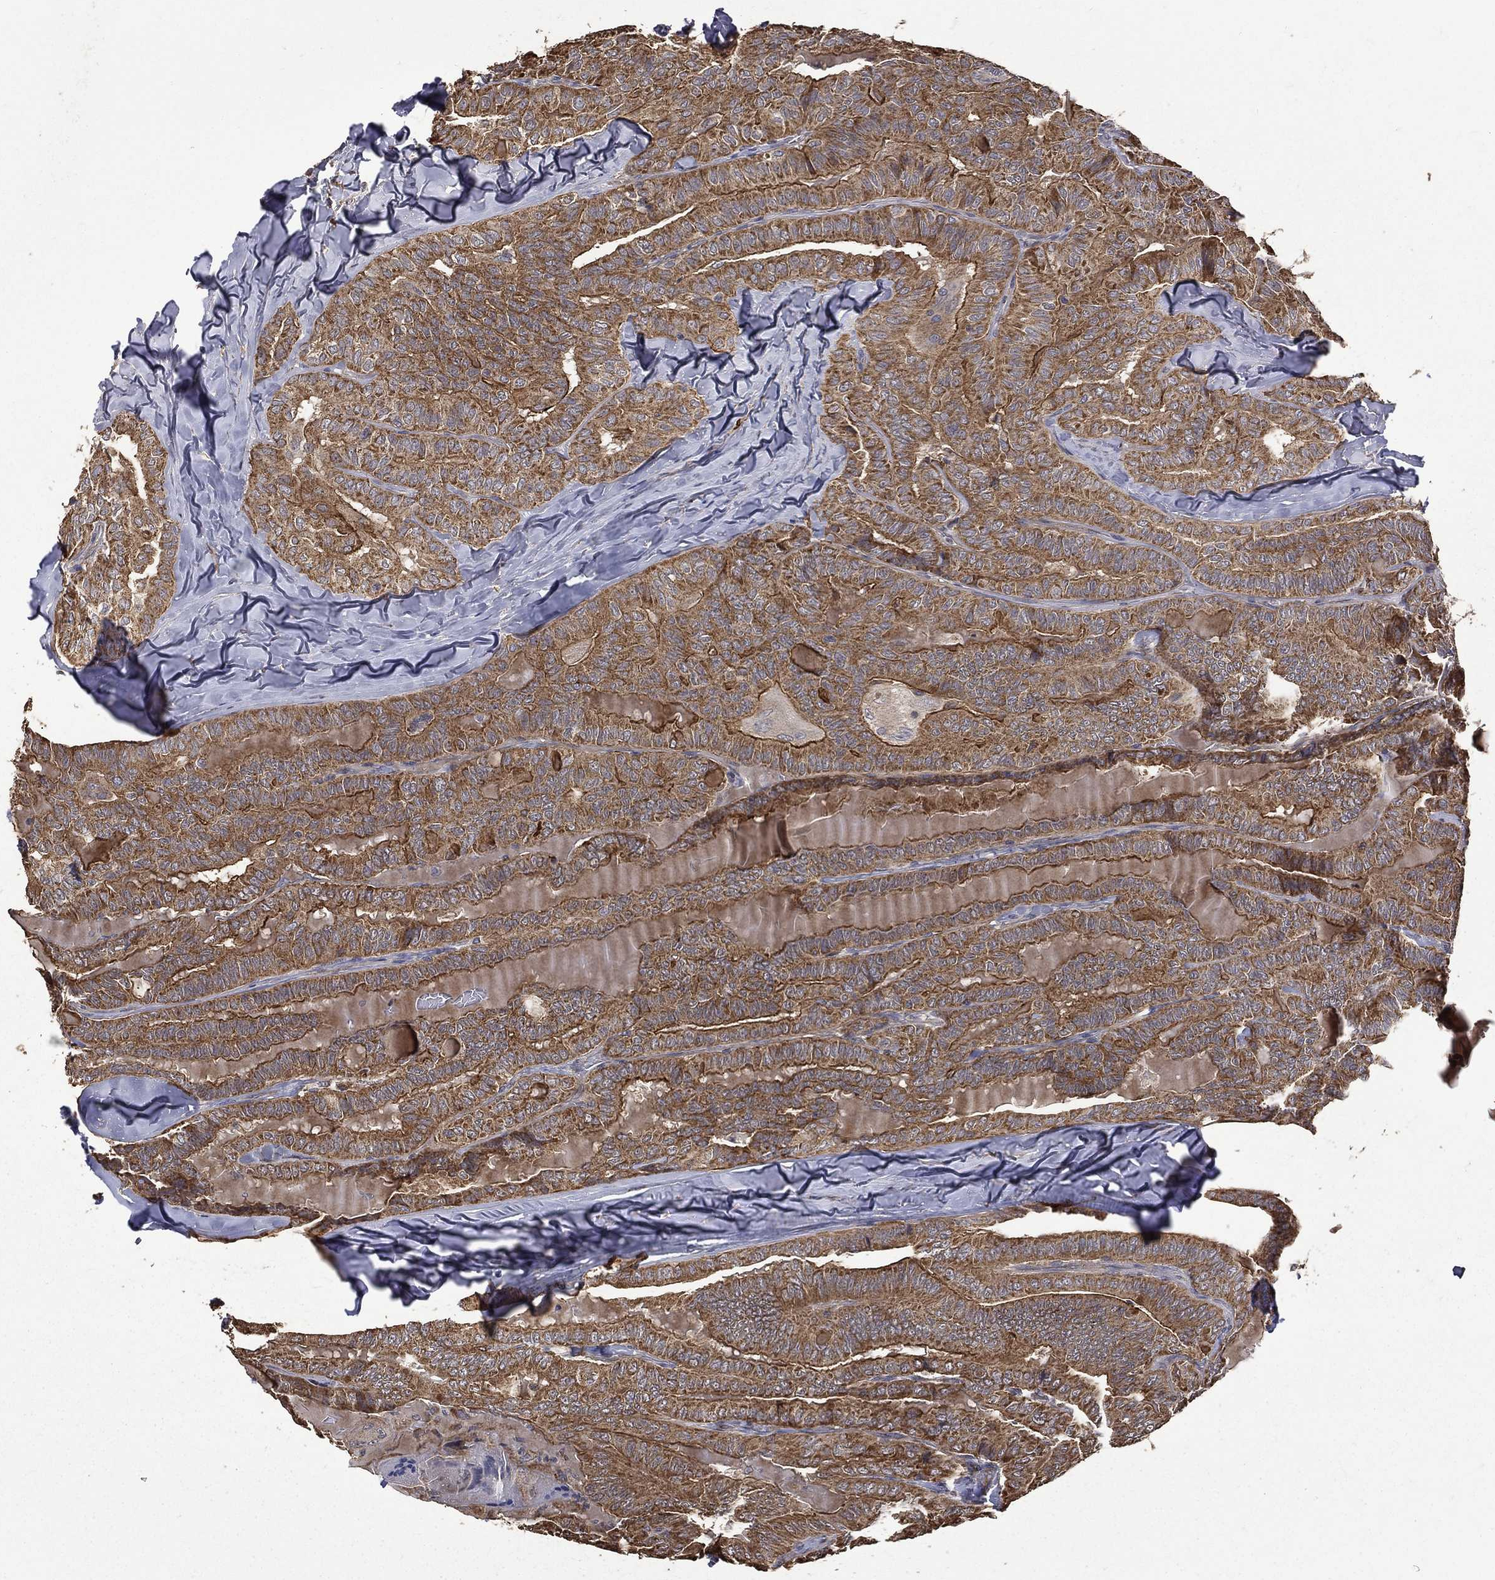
{"staining": {"intensity": "strong", "quantity": ">75%", "location": "cytoplasmic/membranous"}, "tissue": "thyroid cancer", "cell_type": "Tumor cells", "image_type": "cancer", "snomed": [{"axis": "morphology", "description": "Papillary adenocarcinoma, NOS"}, {"axis": "topography", "description": "Thyroid gland"}], "caption": "This micrograph exhibits thyroid papillary adenocarcinoma stained with IHC to label a protein in brown. The cytoplasmic/membranous of tumor cells show strong positivity for the protein. Nuclei are counter-stained blue.", "gene": "RPGR", "patient": {"sex": "female", "age": 68}}